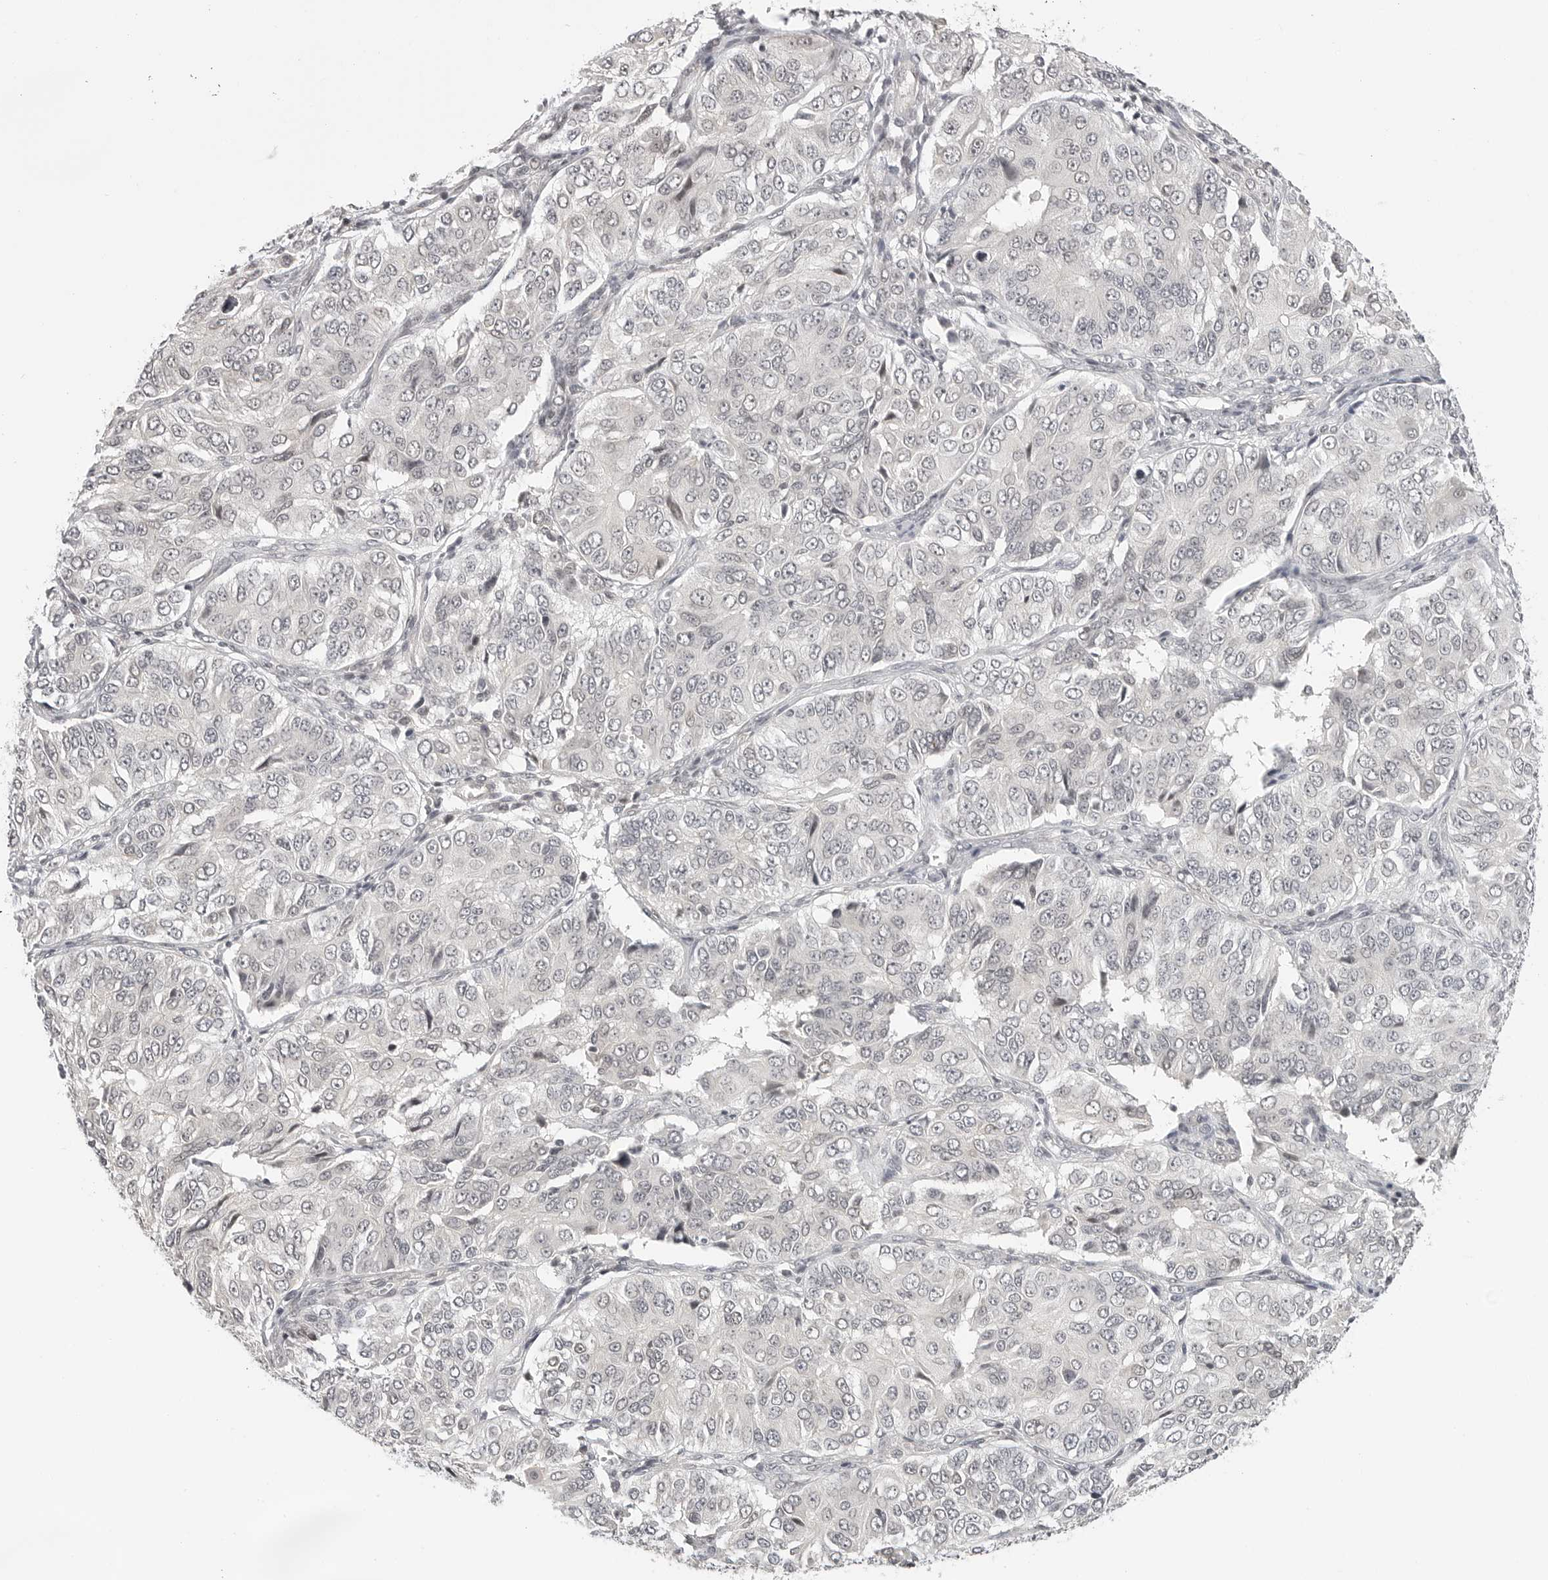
{"staining": {"intensity": "negative", "quantity": "none", "location": "none"}, "tissue": "ovarian cancer", "cell_type": "Tumor cells", "image_type": "cancer", "snomed": [{"axis": "morphology", "description": "Carcinoma, endometroid"}, {"axis": "topography", "description": "Ovary"}], "caption": "Immunohistochemistry histopathology image of neoplastic tissue: ovarian cancer (endometroid carcinoma) stained with DAB (3,3'-diaminobenzidine) shows no significant protein staining in tumor cells.", "gene": "C8orf33", "patient": {"sex": "female", "age": 51}}